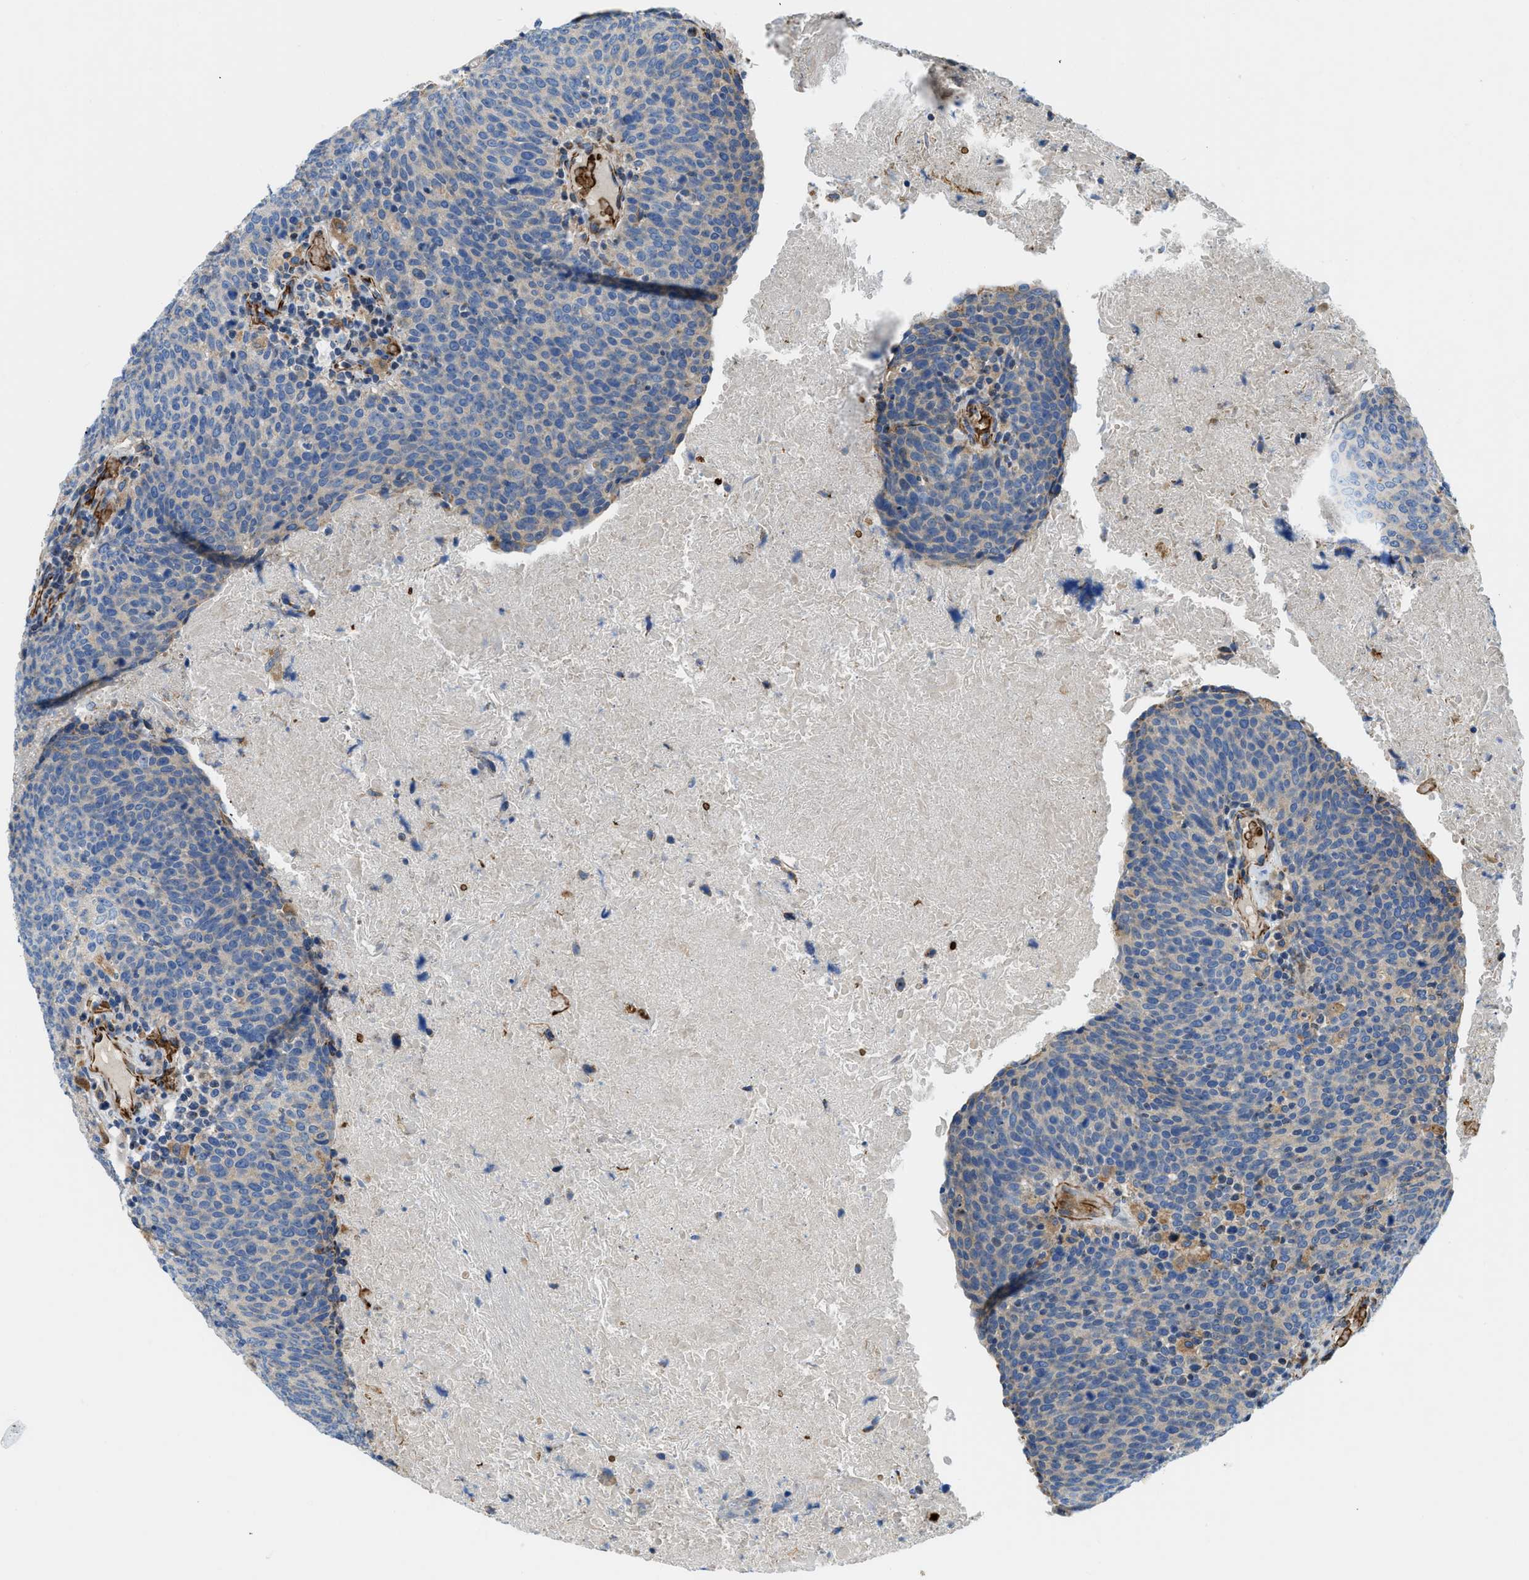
{"staining": {"intensity": "weak", "quantity": "<25%", "location": "cytoplasmic/membranous"}, "tissue": "head and neck cancer", "cell_type": "Tumor cells", "image_type": "cancer", "snomed": [{"axis": "morphology", "description": "Squamous cell carcinoma, NOS"}, {"axis": "morphology", "description": "Squamous cell carcinoma, metastatic, NOS"}, {"axis": "topography", "description": "Lymph node"}, {"axis": "topography", "description": "Head-Neck"}], "caption": "Immunohistochemistry (IHC) image of human head and neck cancer (metastatic squamous cell carcinoma) stained for a protein (brown), which shows no positivity in tumor cells. The staining was performed using DAB (3,3'-diaminobenzidine) to visualize the protein expression in brown, while the nuclei were stained in blue with hematoxylin (Magnification: 20x).", "gene": "ZNF831", "patient": {"sex": "male", "age": 62}}